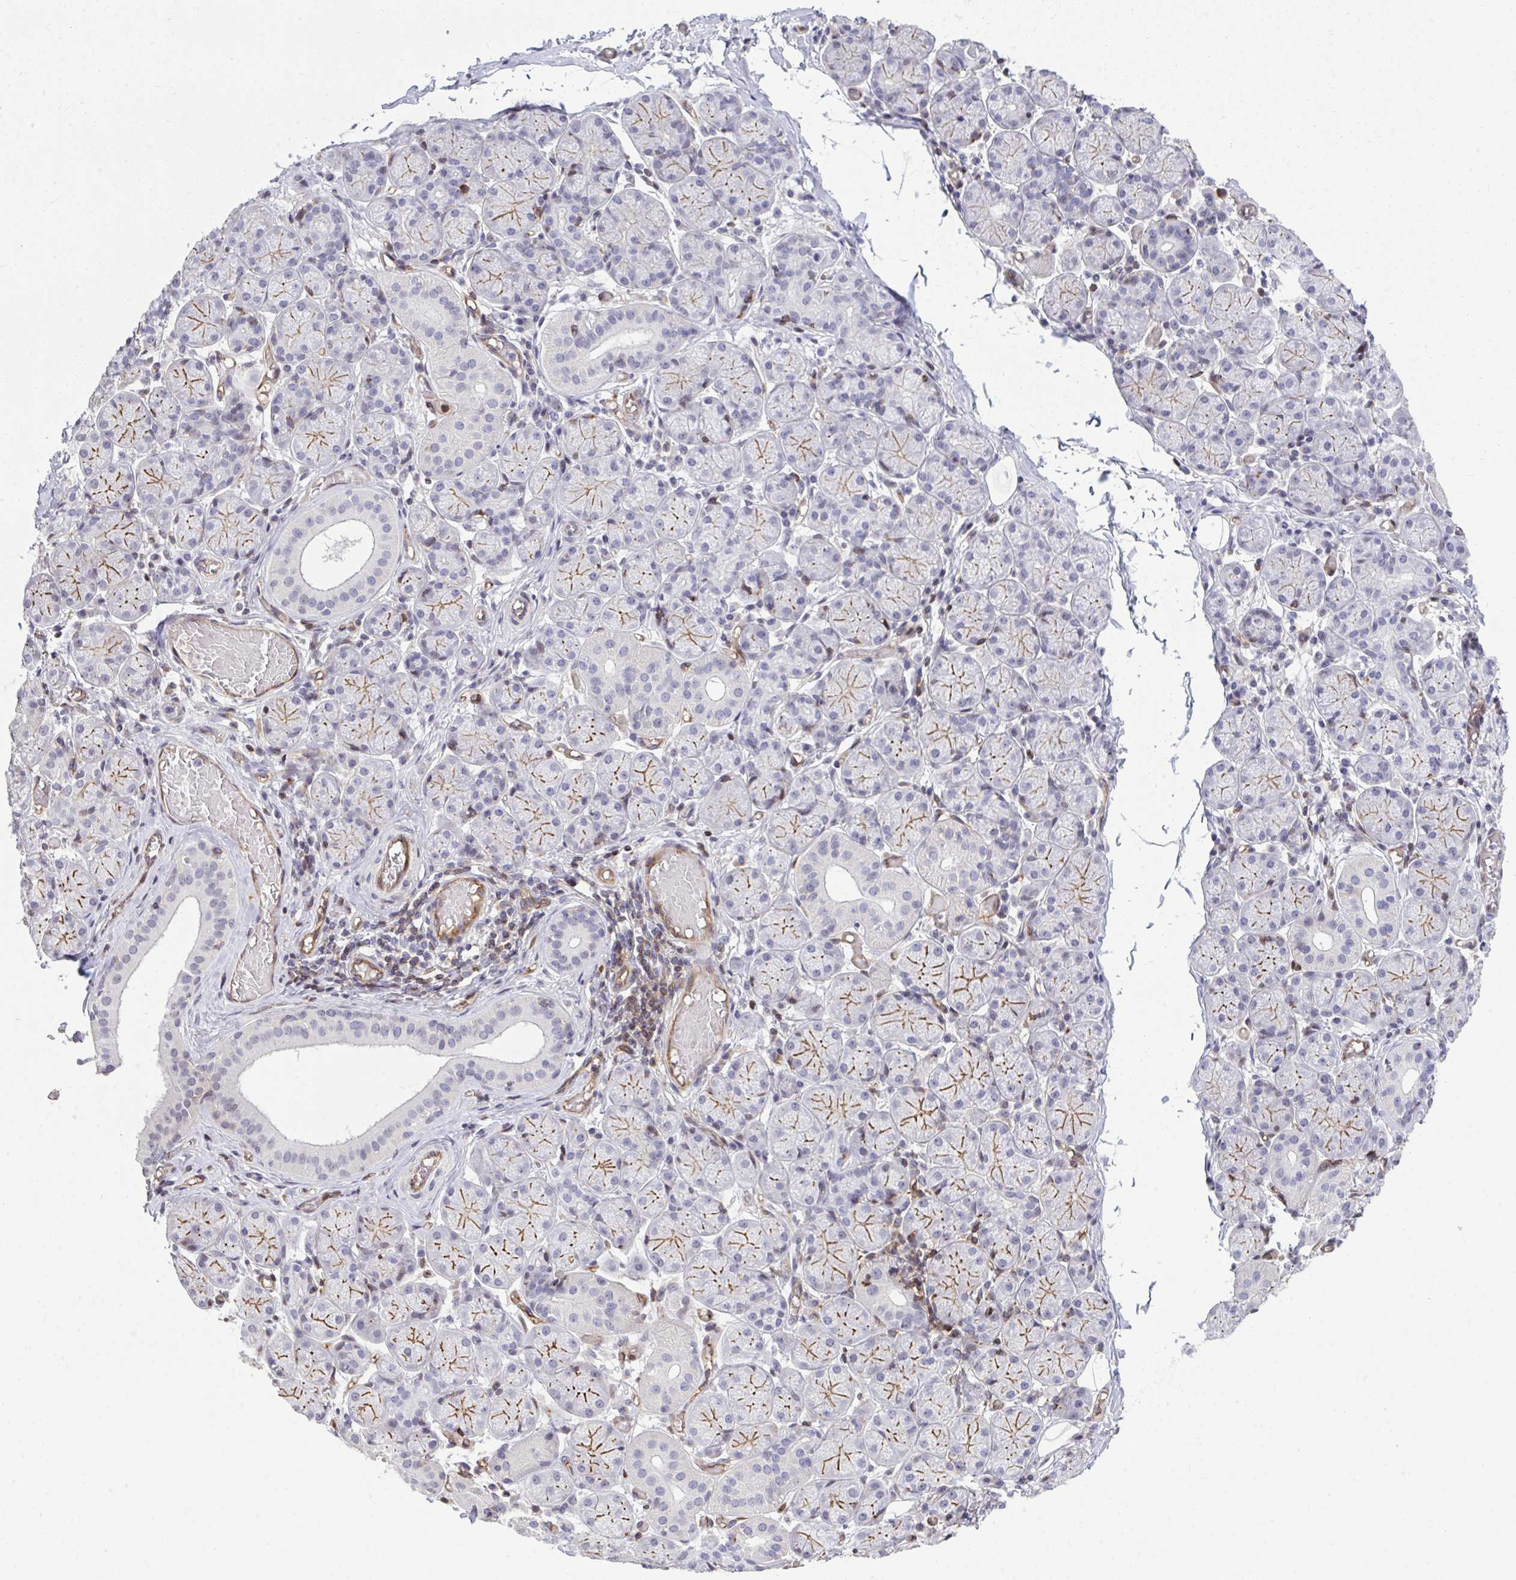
{"staining": {"intensity": "moderate", "quantity": "25%-75%", "location": "cytoplasmic/membranous"}, "tissue": "salivary gland", "cell_type": "Glandular cells", "image_type": "normal", "snomed": [{"axis": "morphology", "description": "Normal tissue, NOS"}, {"axis": "topography", "description": "Salivary gland"}], "caption": "Moderate cytoplasmic/membranous expression is seen in approximately 25%-75% of glandular cells in unremarkable salivary gland. The protein of interest is stained brown, and the nuclei are stained in blue (DAB IHC with brightfield microscopy, high magnification).", "gene": "FOXN3", "patient": {"sex": "female", "age": 24}}